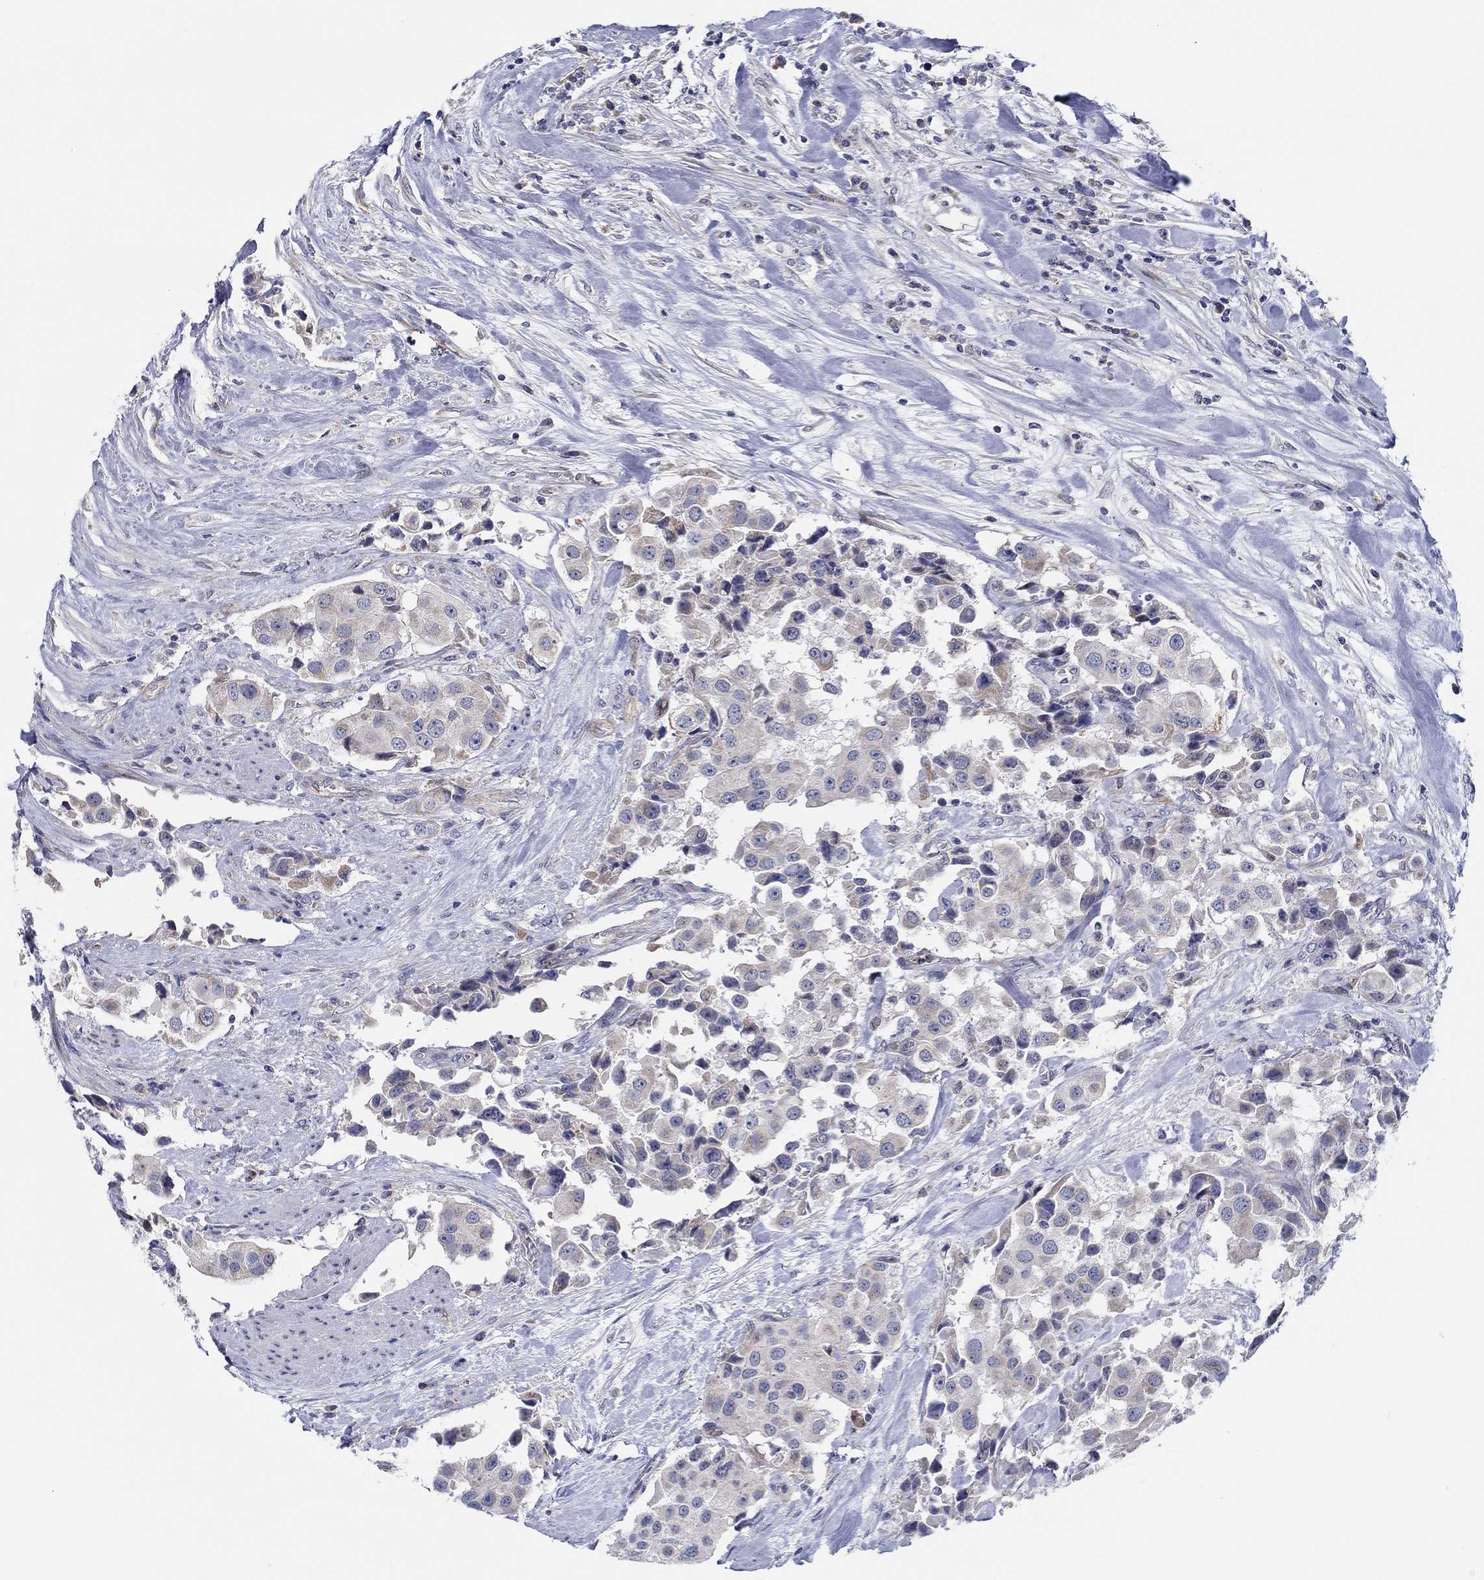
{"staining": {"intensity": "negative", "quantity": "none", "location": "none"}, "tissue": "urothelial cancer", "cell_type": "Tumor cells", "image_type": "cancer", "snomed": [{"axis": "morphology", "description": "Urothelial carcinoma, High grade"}, {"axis": "topography", "description": "Urinary bladder"}], "caption": "There is no significant staining in tumor cells of high-grade urothelial carcinoma.", "gene": "CFAP61", "patient": {"sex": "female", "age": 64}}